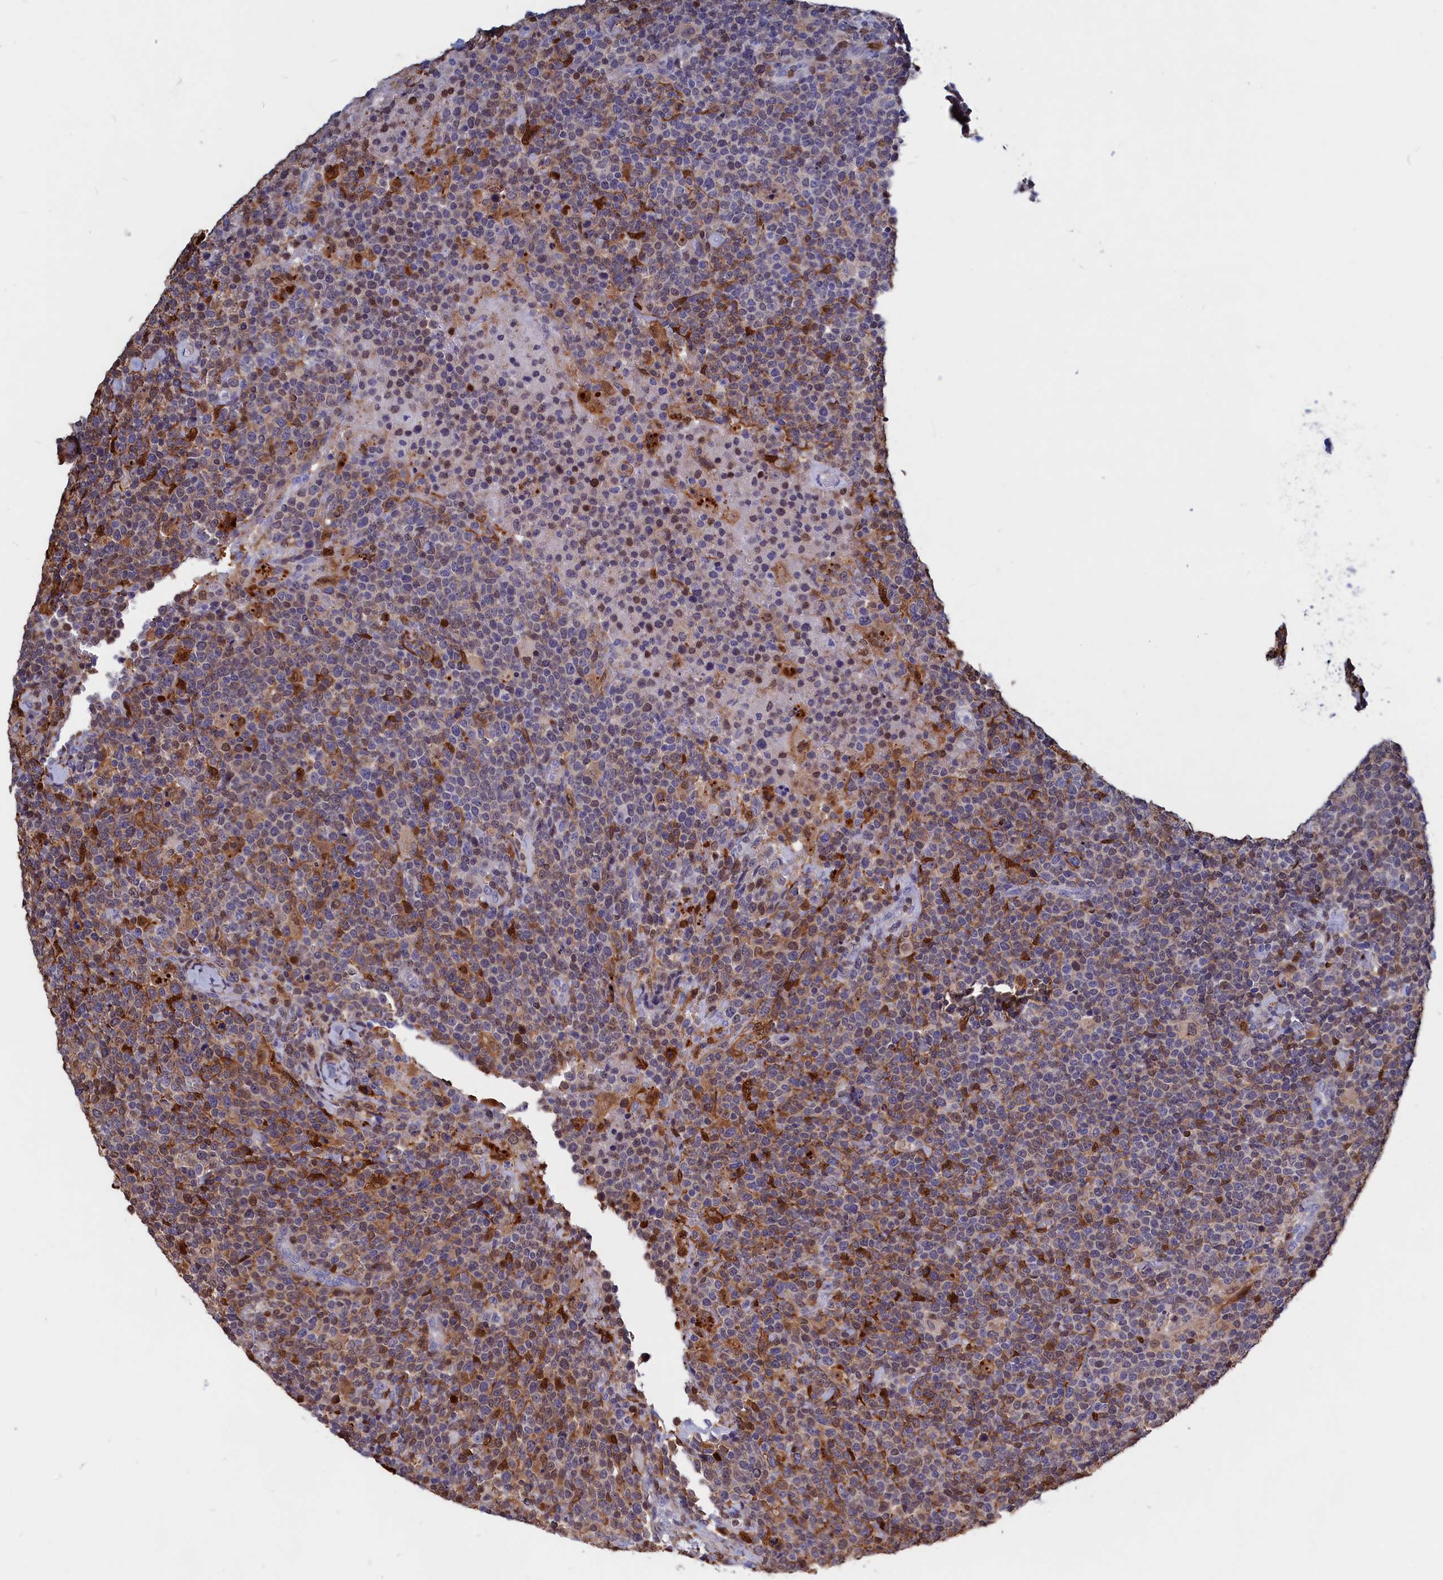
{"staining": {"intensity": "negative", "quantity": "none", "location": "none"}, "tissue": "lymphoma", "cell_type": "Tumor cells", "image_type": "cancer", "snomed": [{"axis": "morphology", "description": "Malignant lymphoma, non-Hodgkin's type, High grade"}, {"axis": "topography", "description": "Lymph node"}], "caption": "DAB immunohistochemical staining of human high-grade malignant lymphoma, non-Hodgkin's type demonstrates no significant expression in tumor cells.", "gene": "CRIP1", "patient": {"sex": "male", "age": 61}}